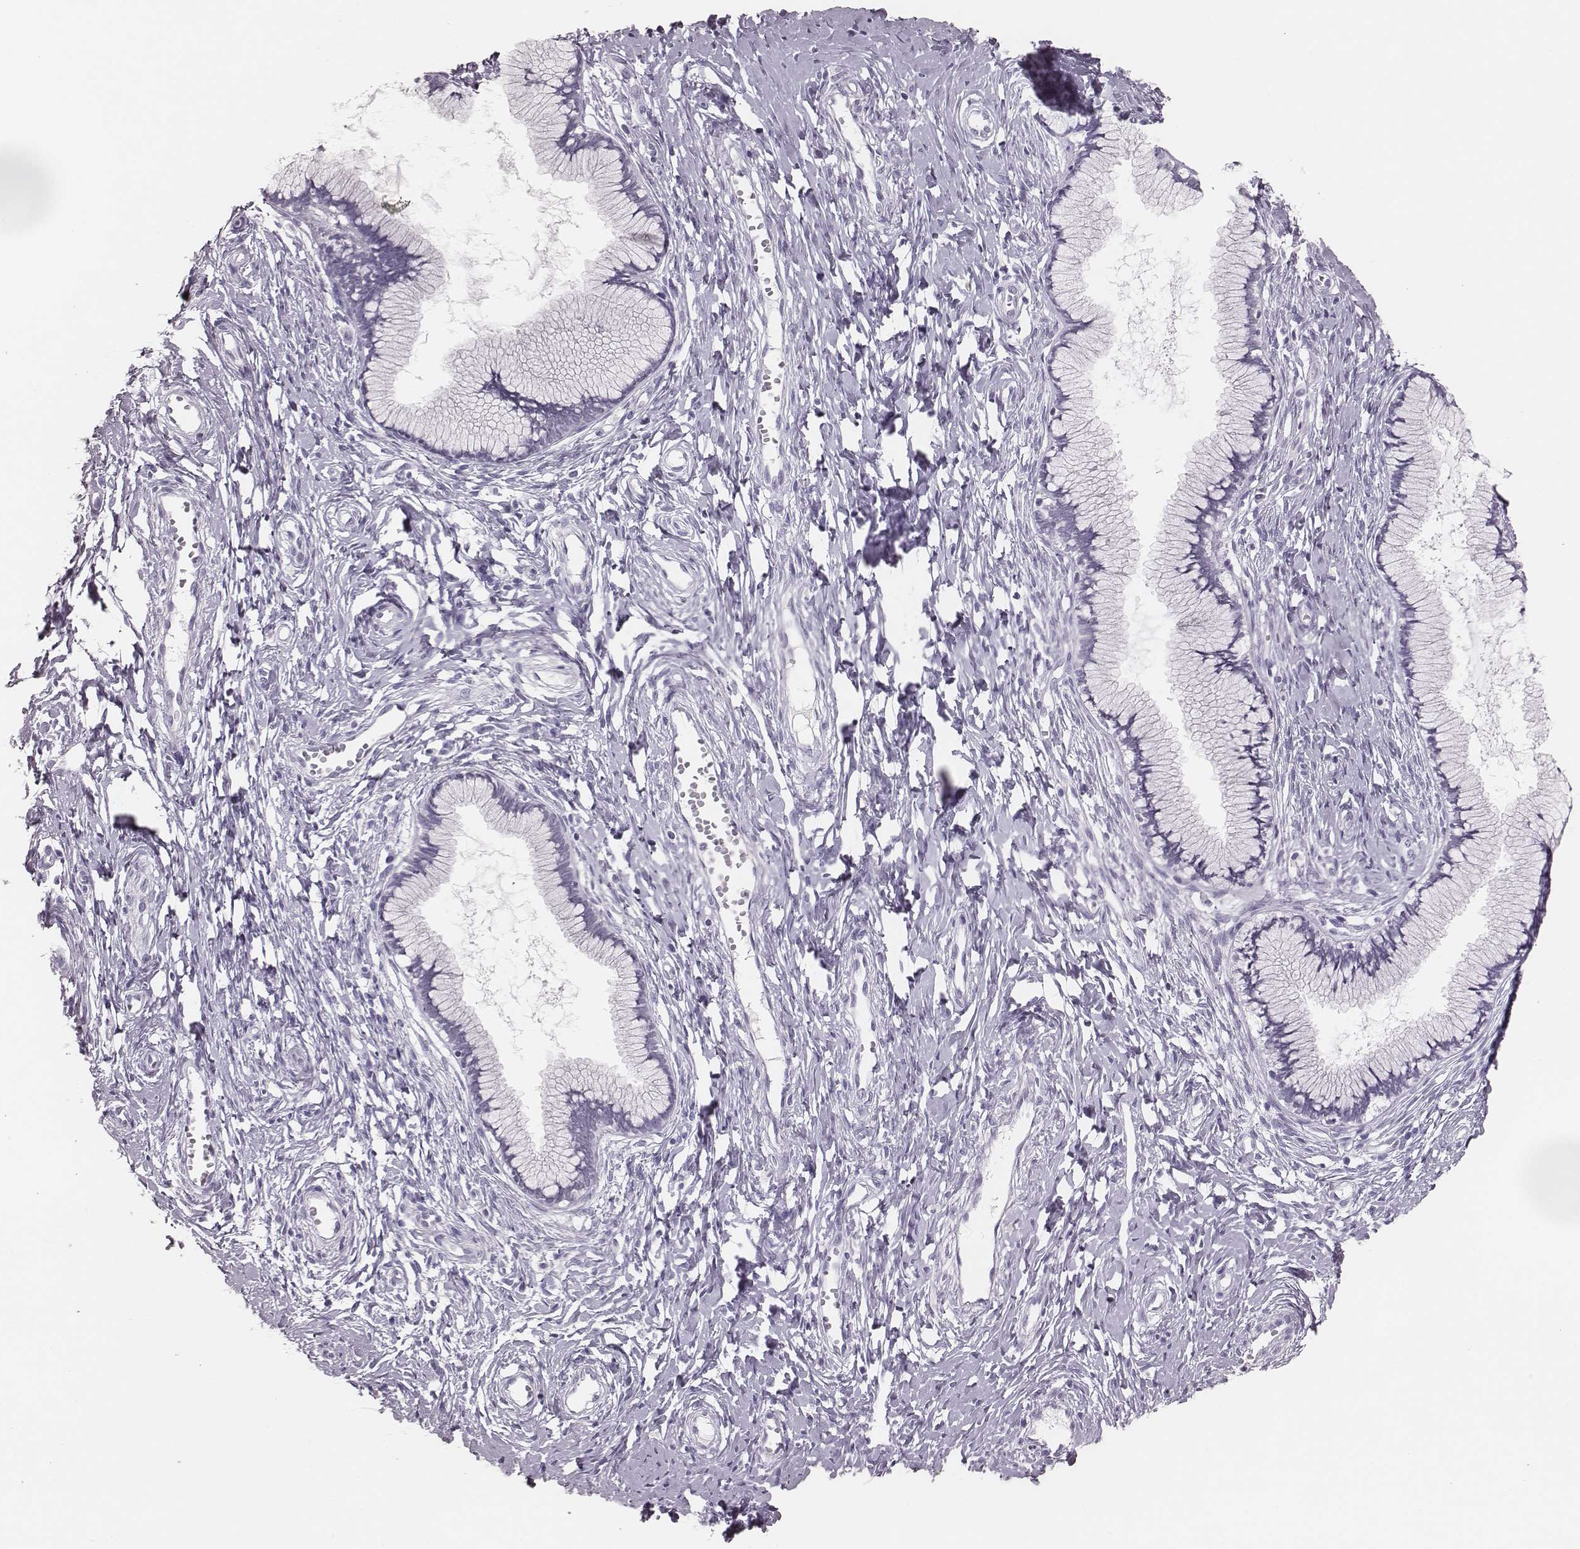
{"staining": {"intensity": "negative", "quantity": "none", "location": "none"}, "tissue": "cervix", "cell_type": "Glandular cells", "image_type": "normal", "snomed": [{"axis": "morphology", "description": "Normal tissue, NOS"}, {"axis": "topography", "description": "Cervix"}], "caption": "Glandular cells are negative for protein expression in normal human cervix. (DAB (3,3'-diaminobenzidine) immunohistochemistry (IHC), high magnification).", "gene": "H1", "patient": {"sex": "female", "age": 40}}